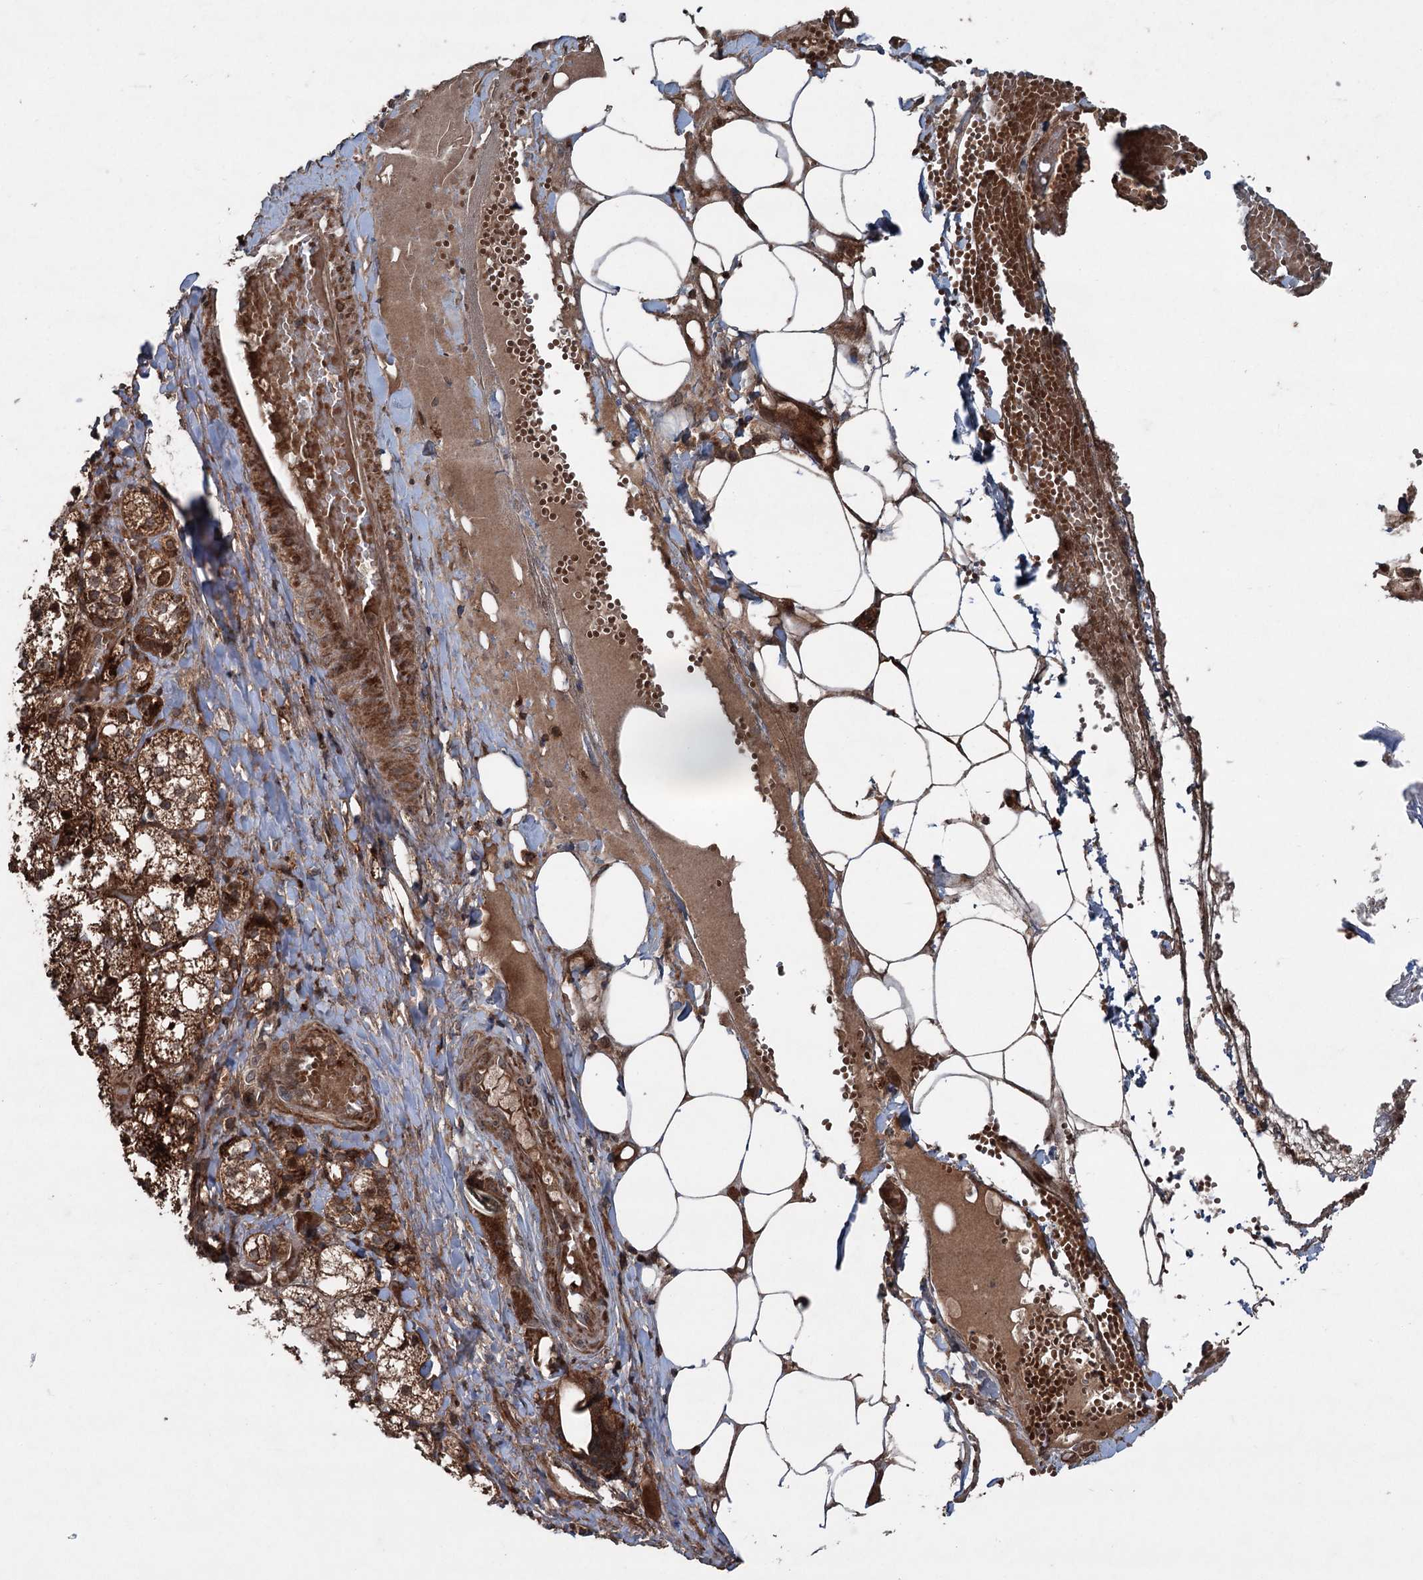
{"staining": {"intensity": "strong", "quantity": ">75%", "location": "cytoplasmic/membranous"}, "tissue": "adrenal gland", "cell_type": "Glandular cells", "image_type": "normal", "snomed": [{"axis": "morphology", "description": "Normal tissue, NOS"}, {"axis": "topography", "description": "Adrenal gland"}], "caption": "Unremarkable adrenal gland was stained to show a protein in brown. There is high levels of strong cytoplasmic/membranous expression in about >75% of glandular cells. Immunohistochemistry (ihc) stains the protein in brown and the nuclei are stained blue.", "gene": "ALAS1", "patient": {"sex": "female", "age": 61}}